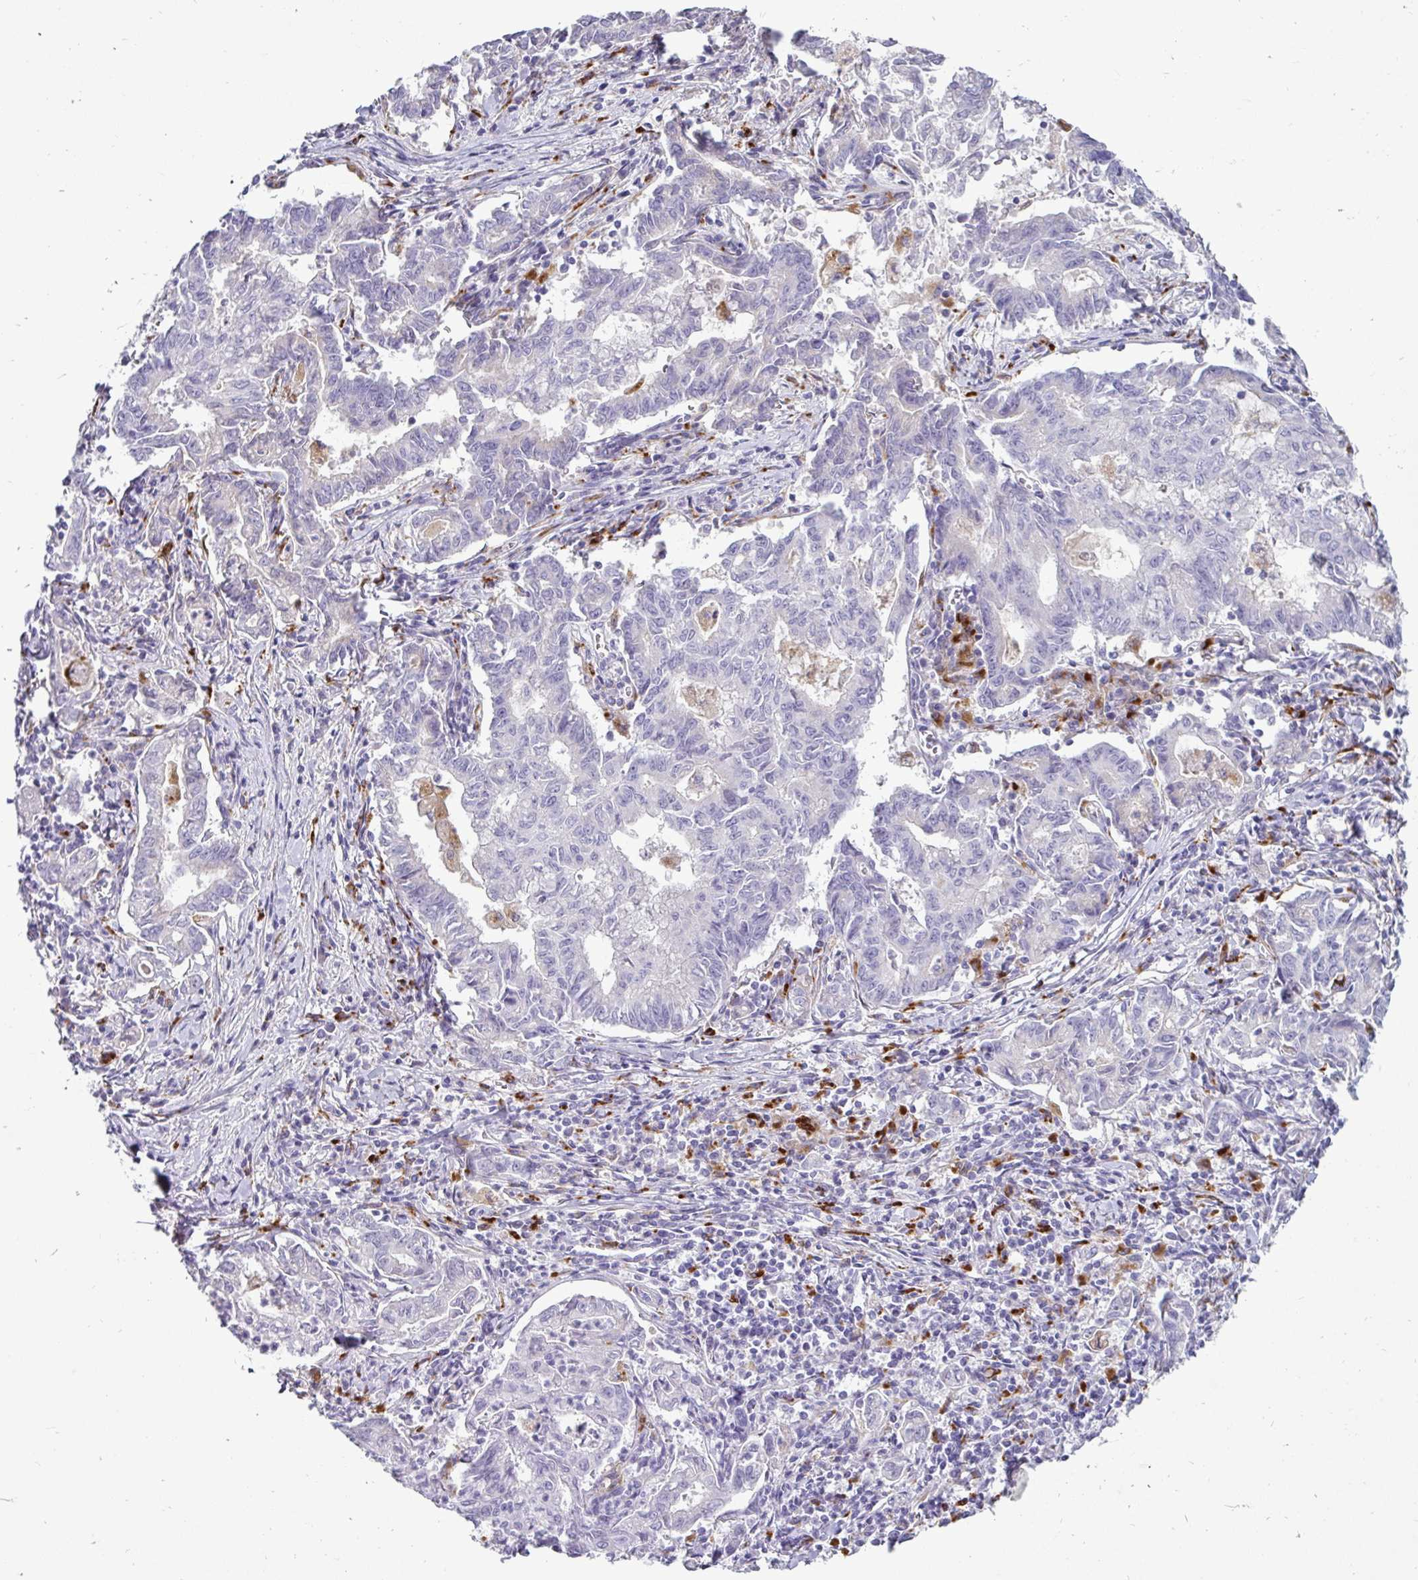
{"staining": {"intensity": "negative", "quantity": "none", "location": "none"}, "tissue": "stomach cancer", "cell_type": "Tumor cells", "image_type": "cancer", "snomed": [{"axis": "morphology", "description": "Adenocarcinoma, NOS"}, {"axis": "topography", "description": "Stomach, upper"}], "caption": "DAB (3,3'-diaminobenzidine) immunohistochemical staining of human stomach adenocarcinoma demonstrates no significant positivity in tumor cells.", "gene": "CTSZ", "patient": {"sex": "female", "age": 79}}